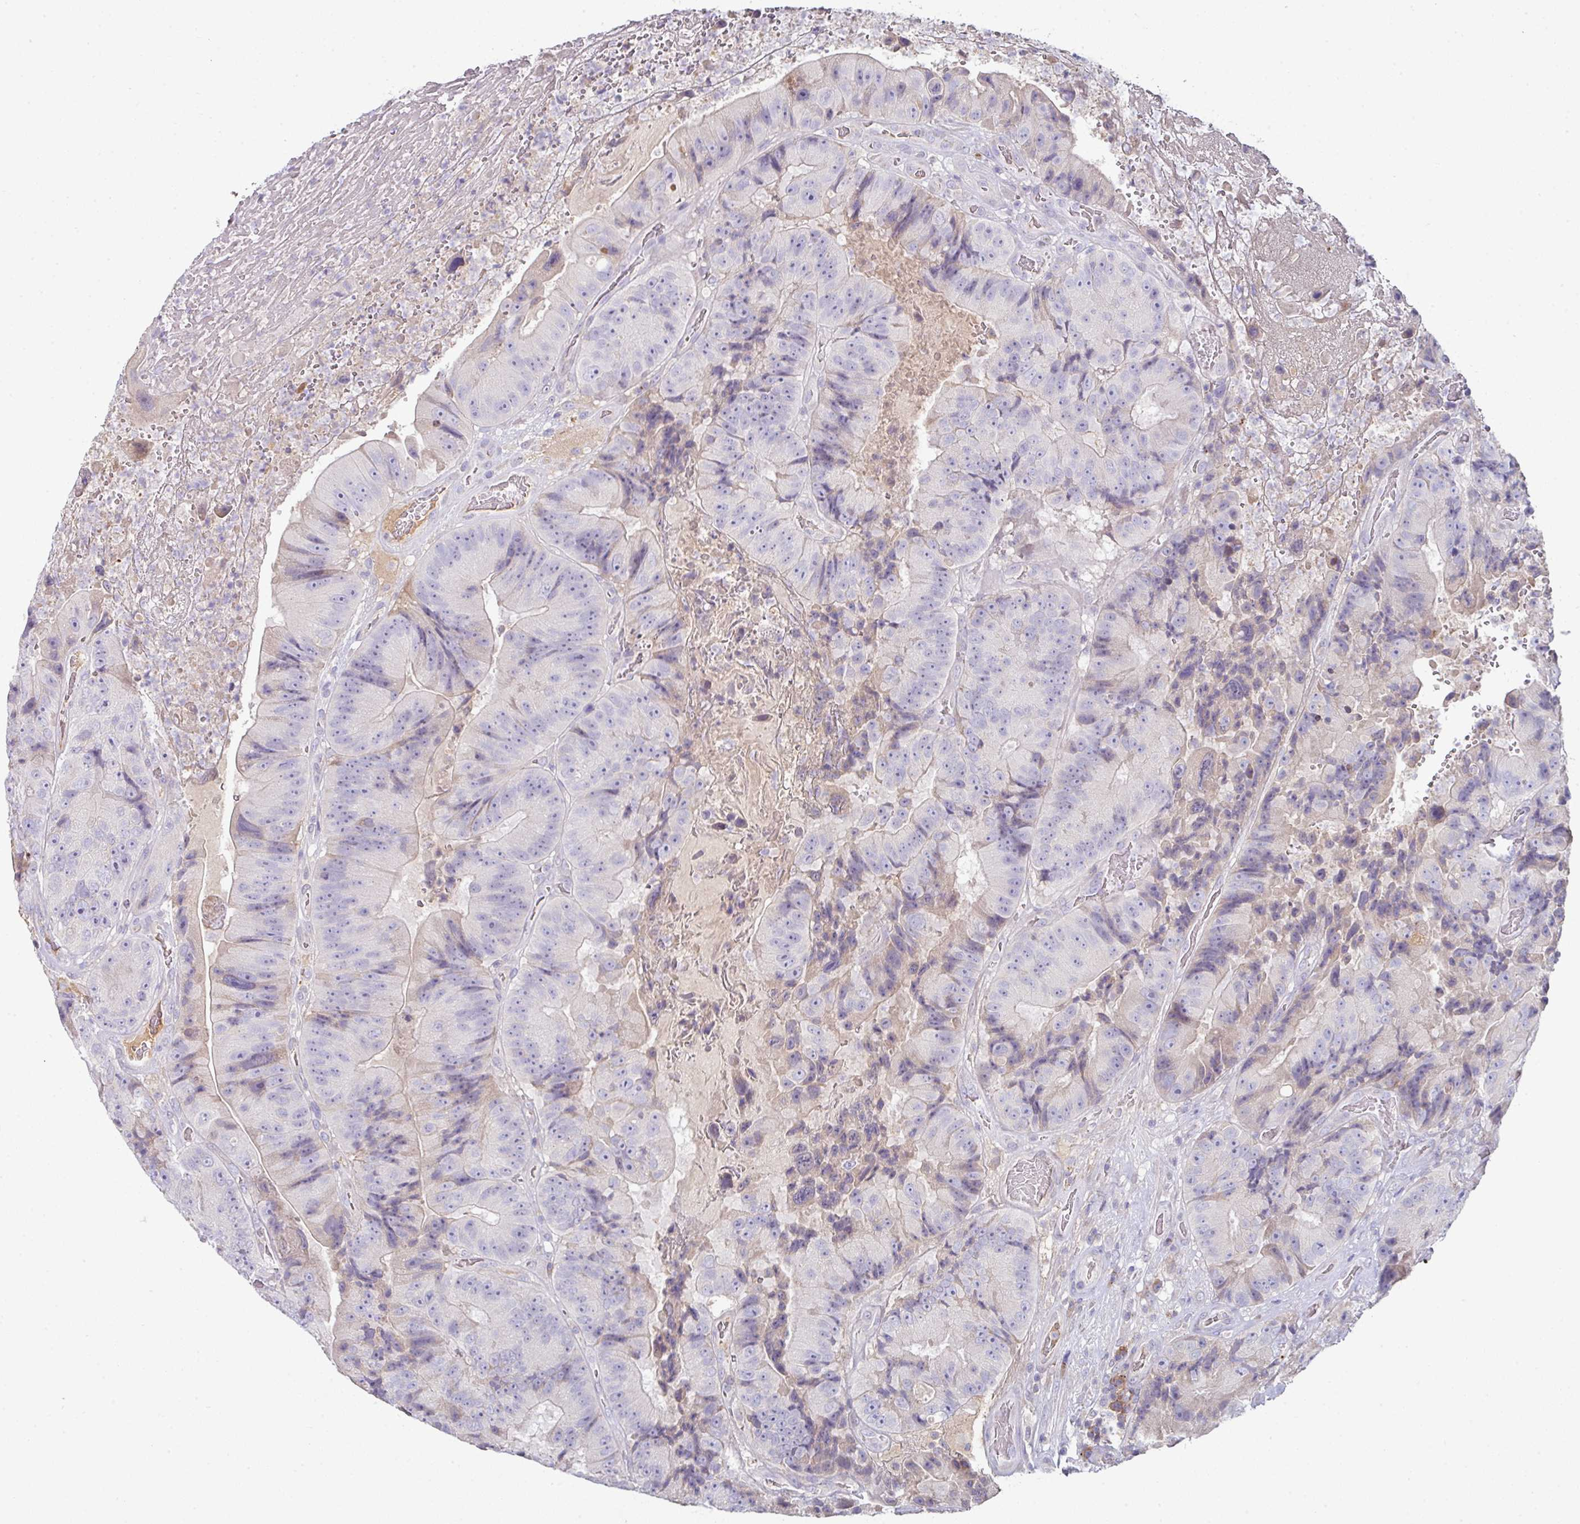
{"staining": {"intensity": "negative", "quantity": "none", "location": "none"}, "tissue": "colorectal cancer", "cell_type": "Tumor cells", "image_type": "cancer", "snomed": [{"axis": "morphology", "description": "Adenocarcinoma, NOS"}, {"axis": "topography", "description": "Colon"}], "caption": "A histopathology image of colorectal cancer stained for a protein reveals no brown staining in tumor cells.", "gene": "SLAMF6", "patient": {"sex": "female", "age": 86}}